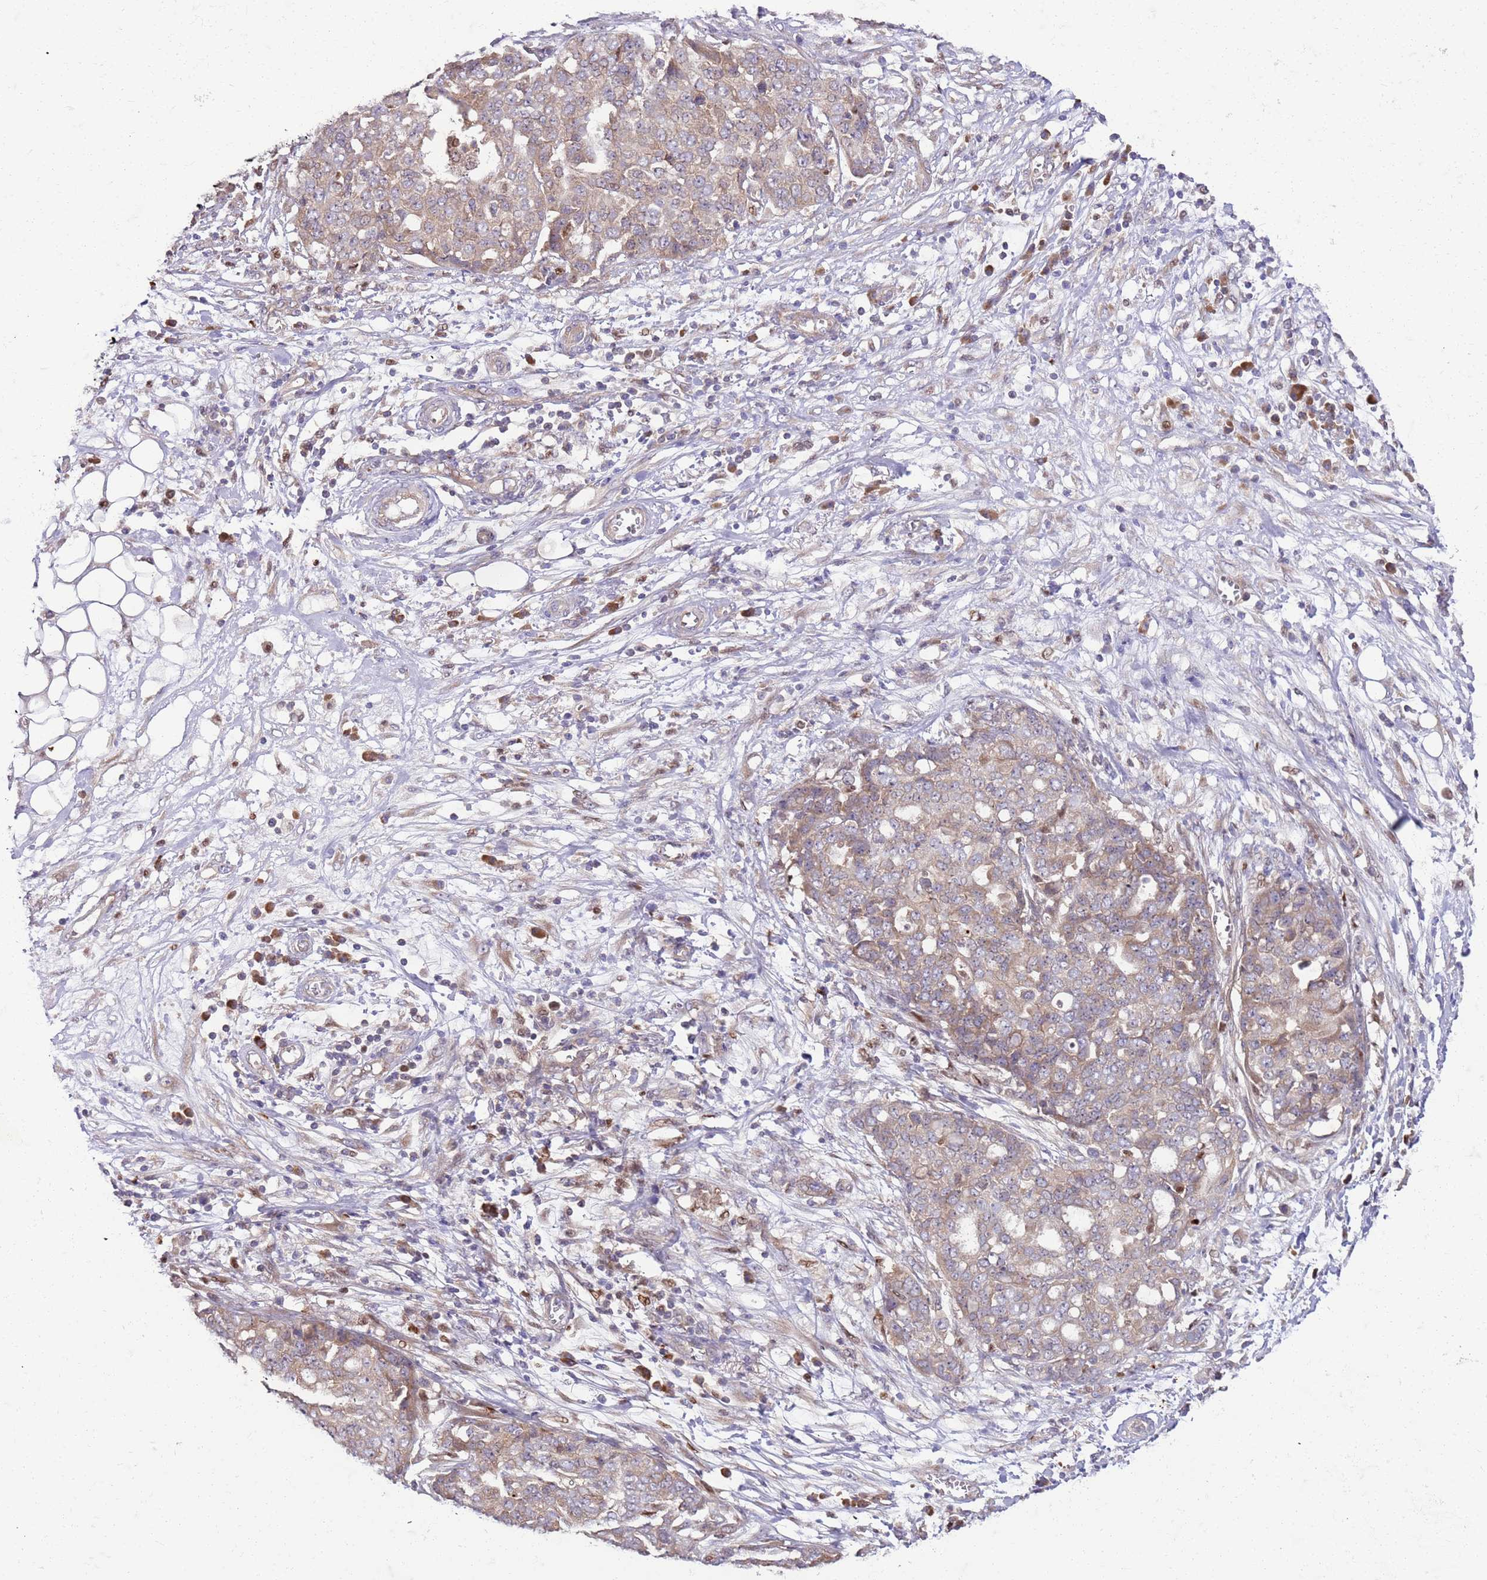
{"staining": {"intensity": "weak", "quantity": ">75%", "location": "cytoplasmic/membranous"}, "tissue": "ovarian cancer", "cell_type": "Tumor cells", "image_type": "cancer", "snomed": [{"axis": "morphology", "description": "Cystadenocarcinoma, serous, NOS"}, {"axis": "topography", "description": "Soft tissue"}, {"axis": "topography", "description": "Ovary"}], "caption": "Immunohistochemical staining of serous cystadenocarcinoma (ovarian) exhibits weak cytoplasmic/membranous protein staining in about >75% of tumor cells.", "gene": "OSBP", "patient": {"sex": "female", "age": 57}}